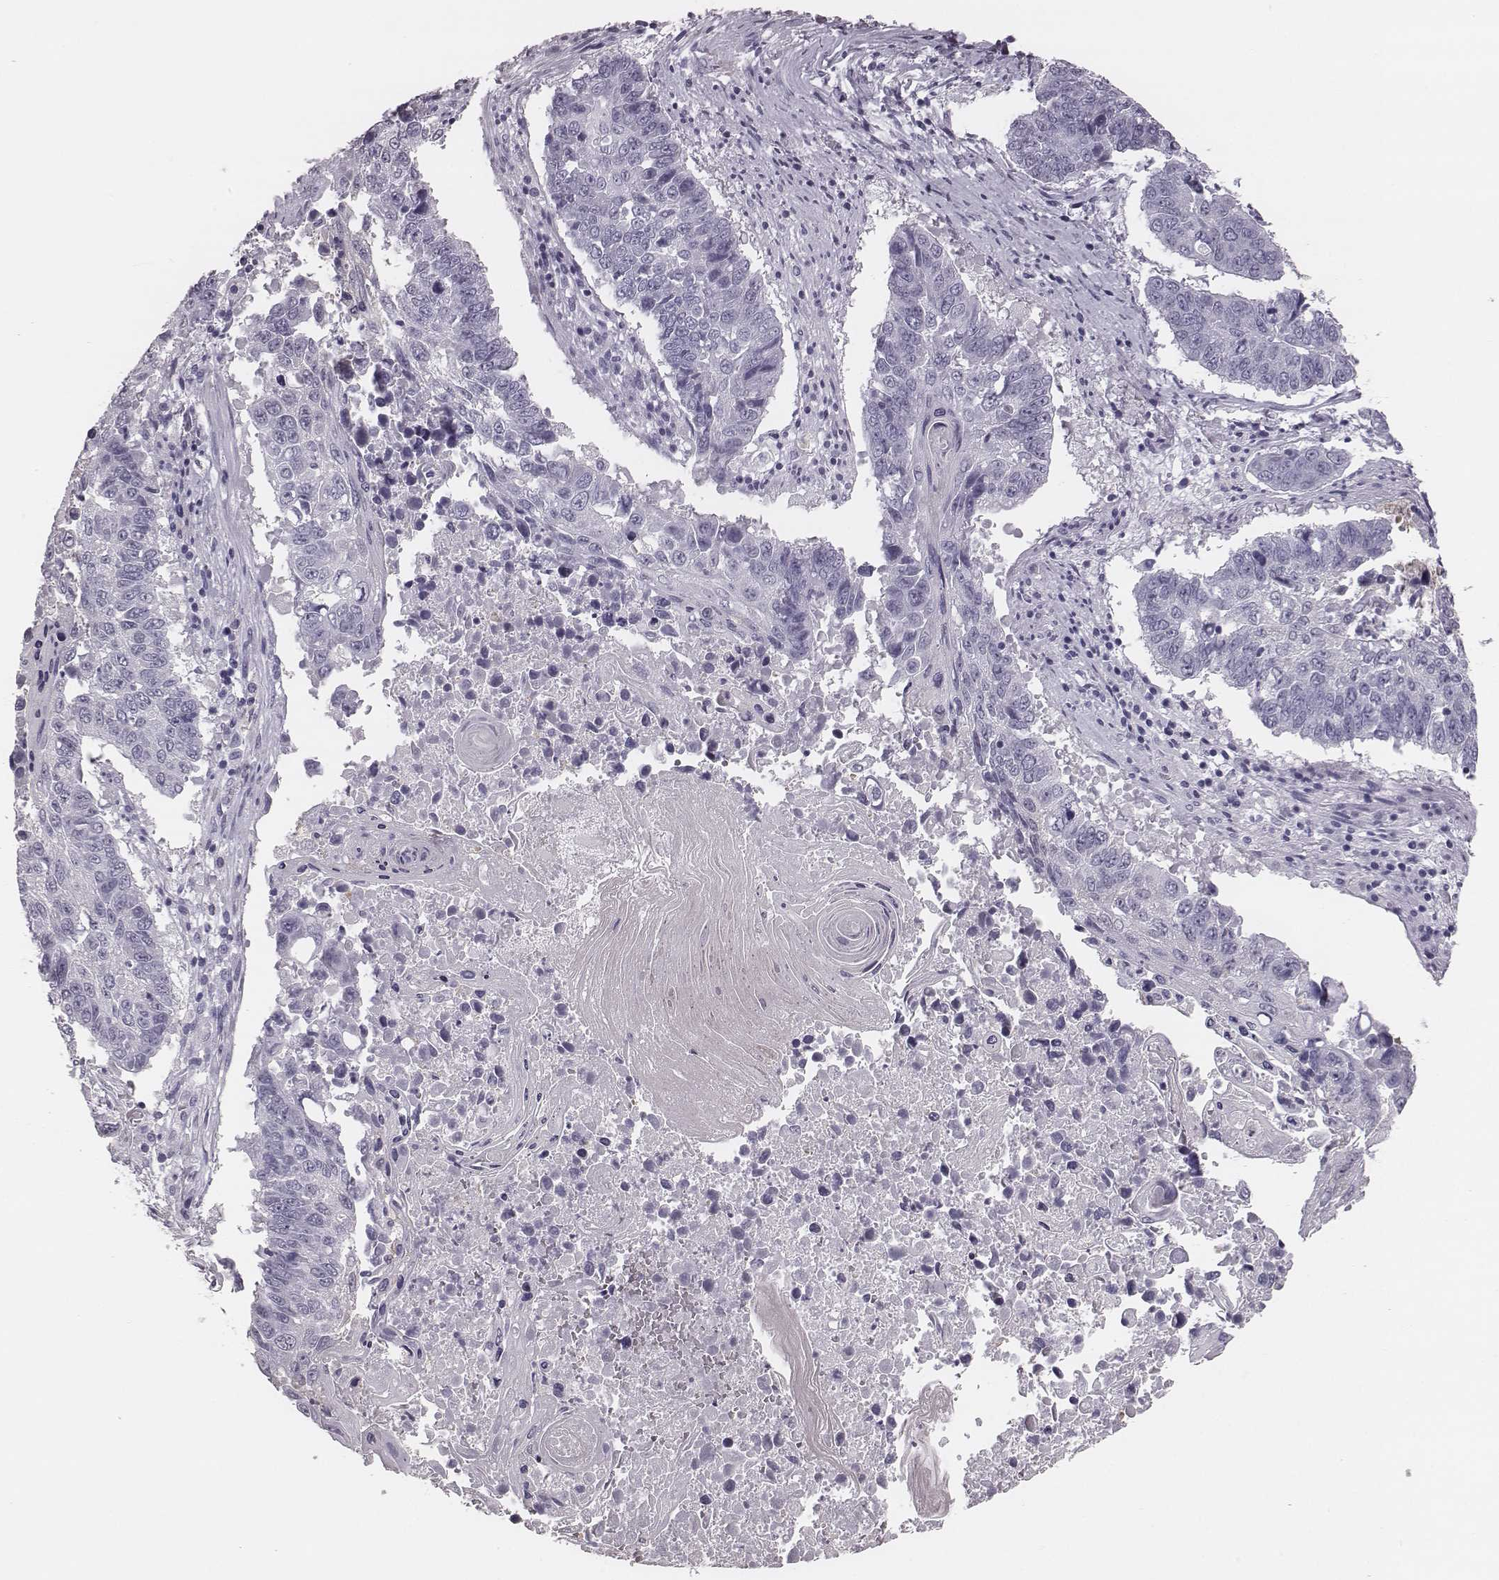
{"staining": {"intensity": "negative", "quantity": "none", "location": "none"}, "tissue": "lung cancer", "cell_type": "Tumor cells", "image_type": "cancer", "snomed": [{"axis": "morphology", "description": "Squamous cell carcinoma, NOS"}, {"axis": "topography", "description": "Lung"}], "caption": "Micrograph shows no protein expression in tumor cells of lung squamous cell carcinoma tissue. (DAB IHC with hematoxylin counter stain).", "gene": "CSH1", "patient": {"sex": "male", "age": 73}}